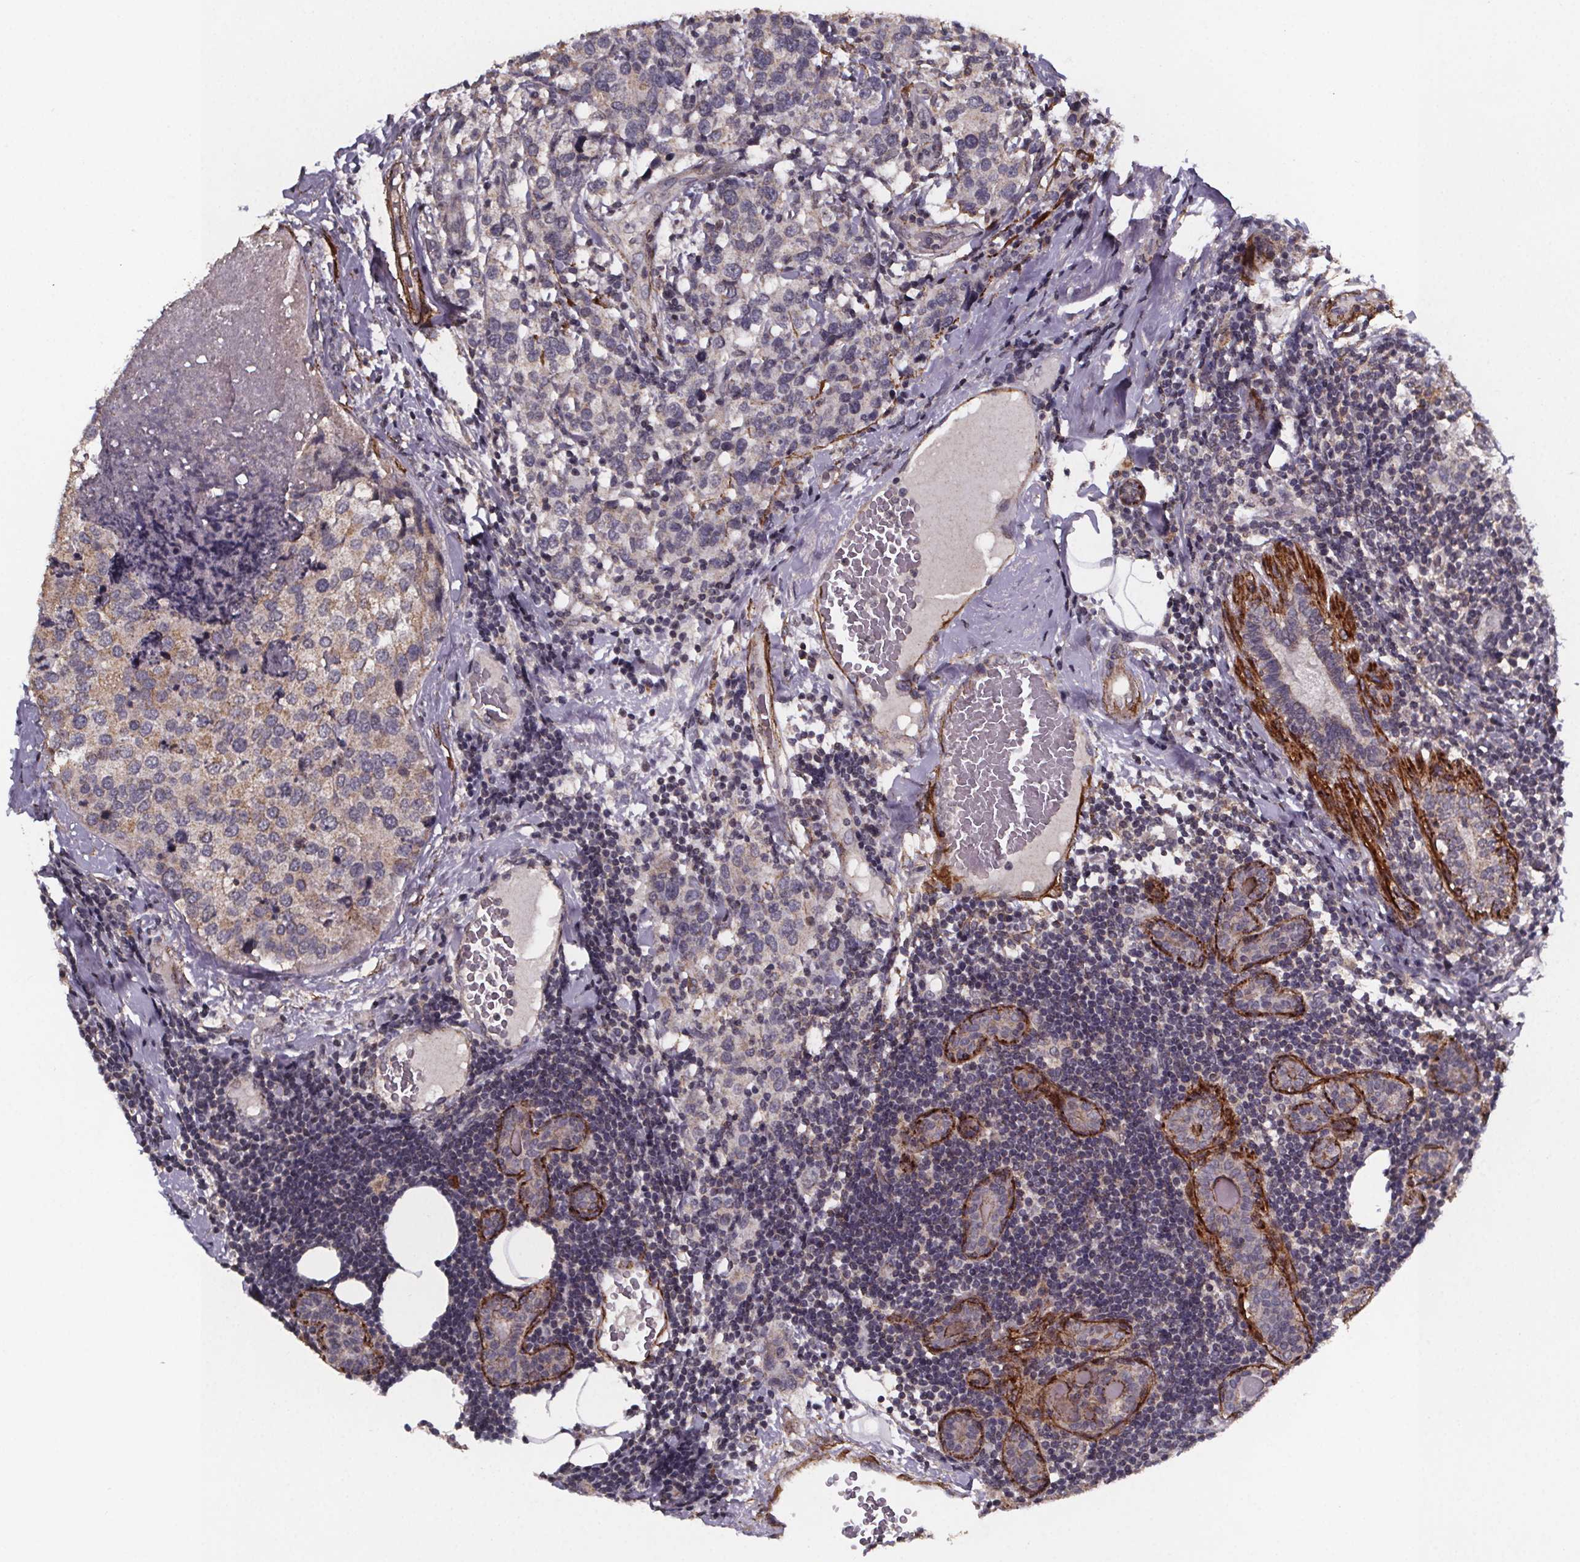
{"staining": {"intensity": "weak", "quantity": "<25%", "location": "cytoplasmic/membranous"}, "tissue": "breast cancer", "cell_type": "Tumor cells", "image_type": "cancer", "snomed": [{"axis": "morphology", "description": "Lobular carcinoma"}, {"axis": "topography", "description": "Breast"}], "caption": "Immunohistochemistry (IHC) image of lobular carcinoma (breast) stained for a protein (brown), which displays no expression in tumor cells. The staining is performed using DAB (3,3'-diaminobenzidine) brown chromogen with nuclei counter-stained in using hematoxylin.", "gene": "PALLD", "patient": {"sex": "female", "age": 59}}